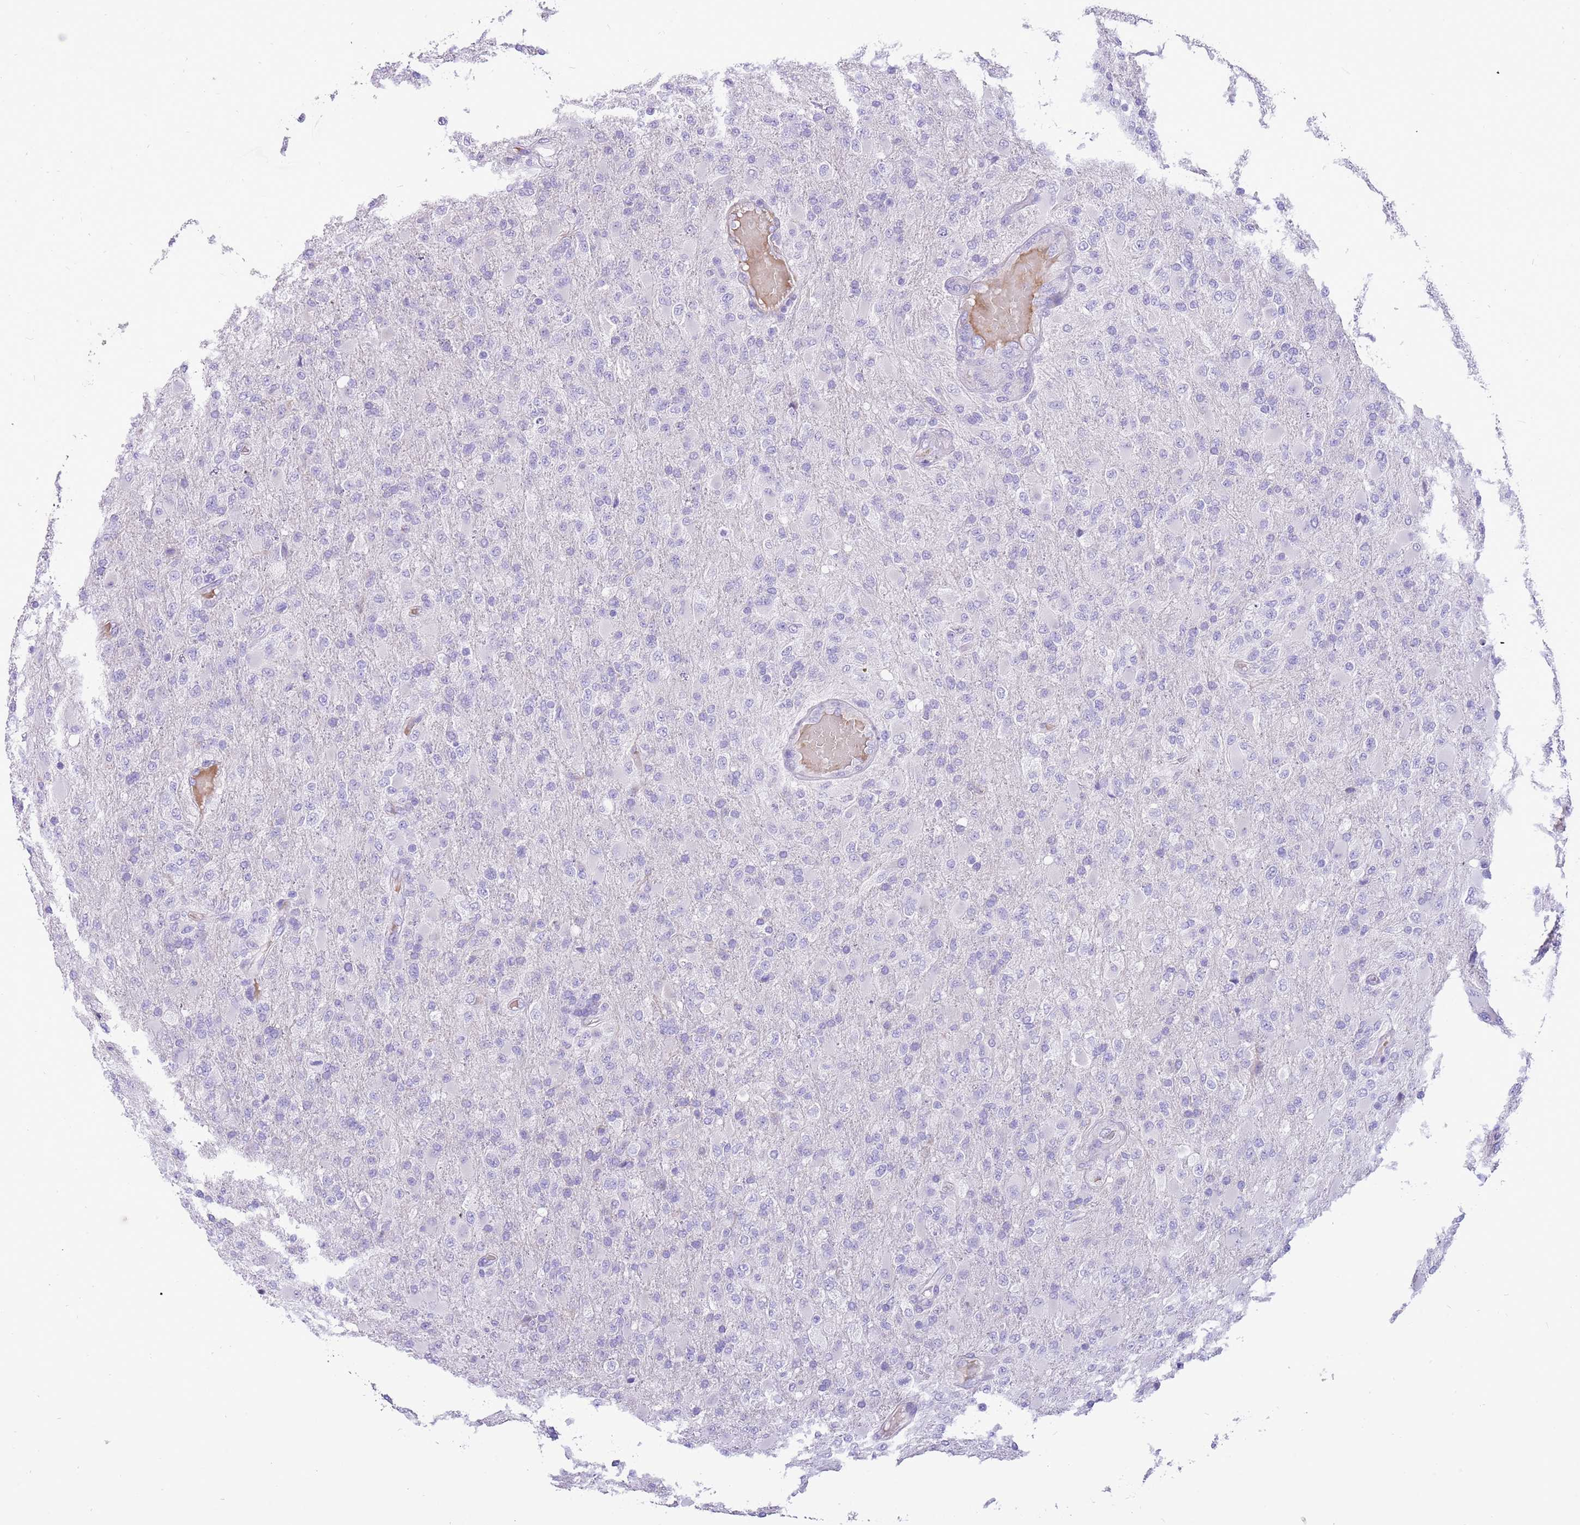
{"staining": {"intensity": "negative", "quantity": "none", "location": "none"}, "tissue": "glioma", "cell_type": "Tumor cells", "image_type": "cancer", "snomed": [{"axis": "morphology", "description": "Glioma, malignant, Low grade"}, {"axis": "topography", "description": "Brain"}], "caption": "IHC of human malignant glioma (low-grade) exhibits no staining in tumor cells. (DAB (3,3'-diaminobenzidine) immunohistochemistry with hematoxylin counter stain).", "gene": "KBTBD3", "patient": {"sex": "male", "age": 65}}